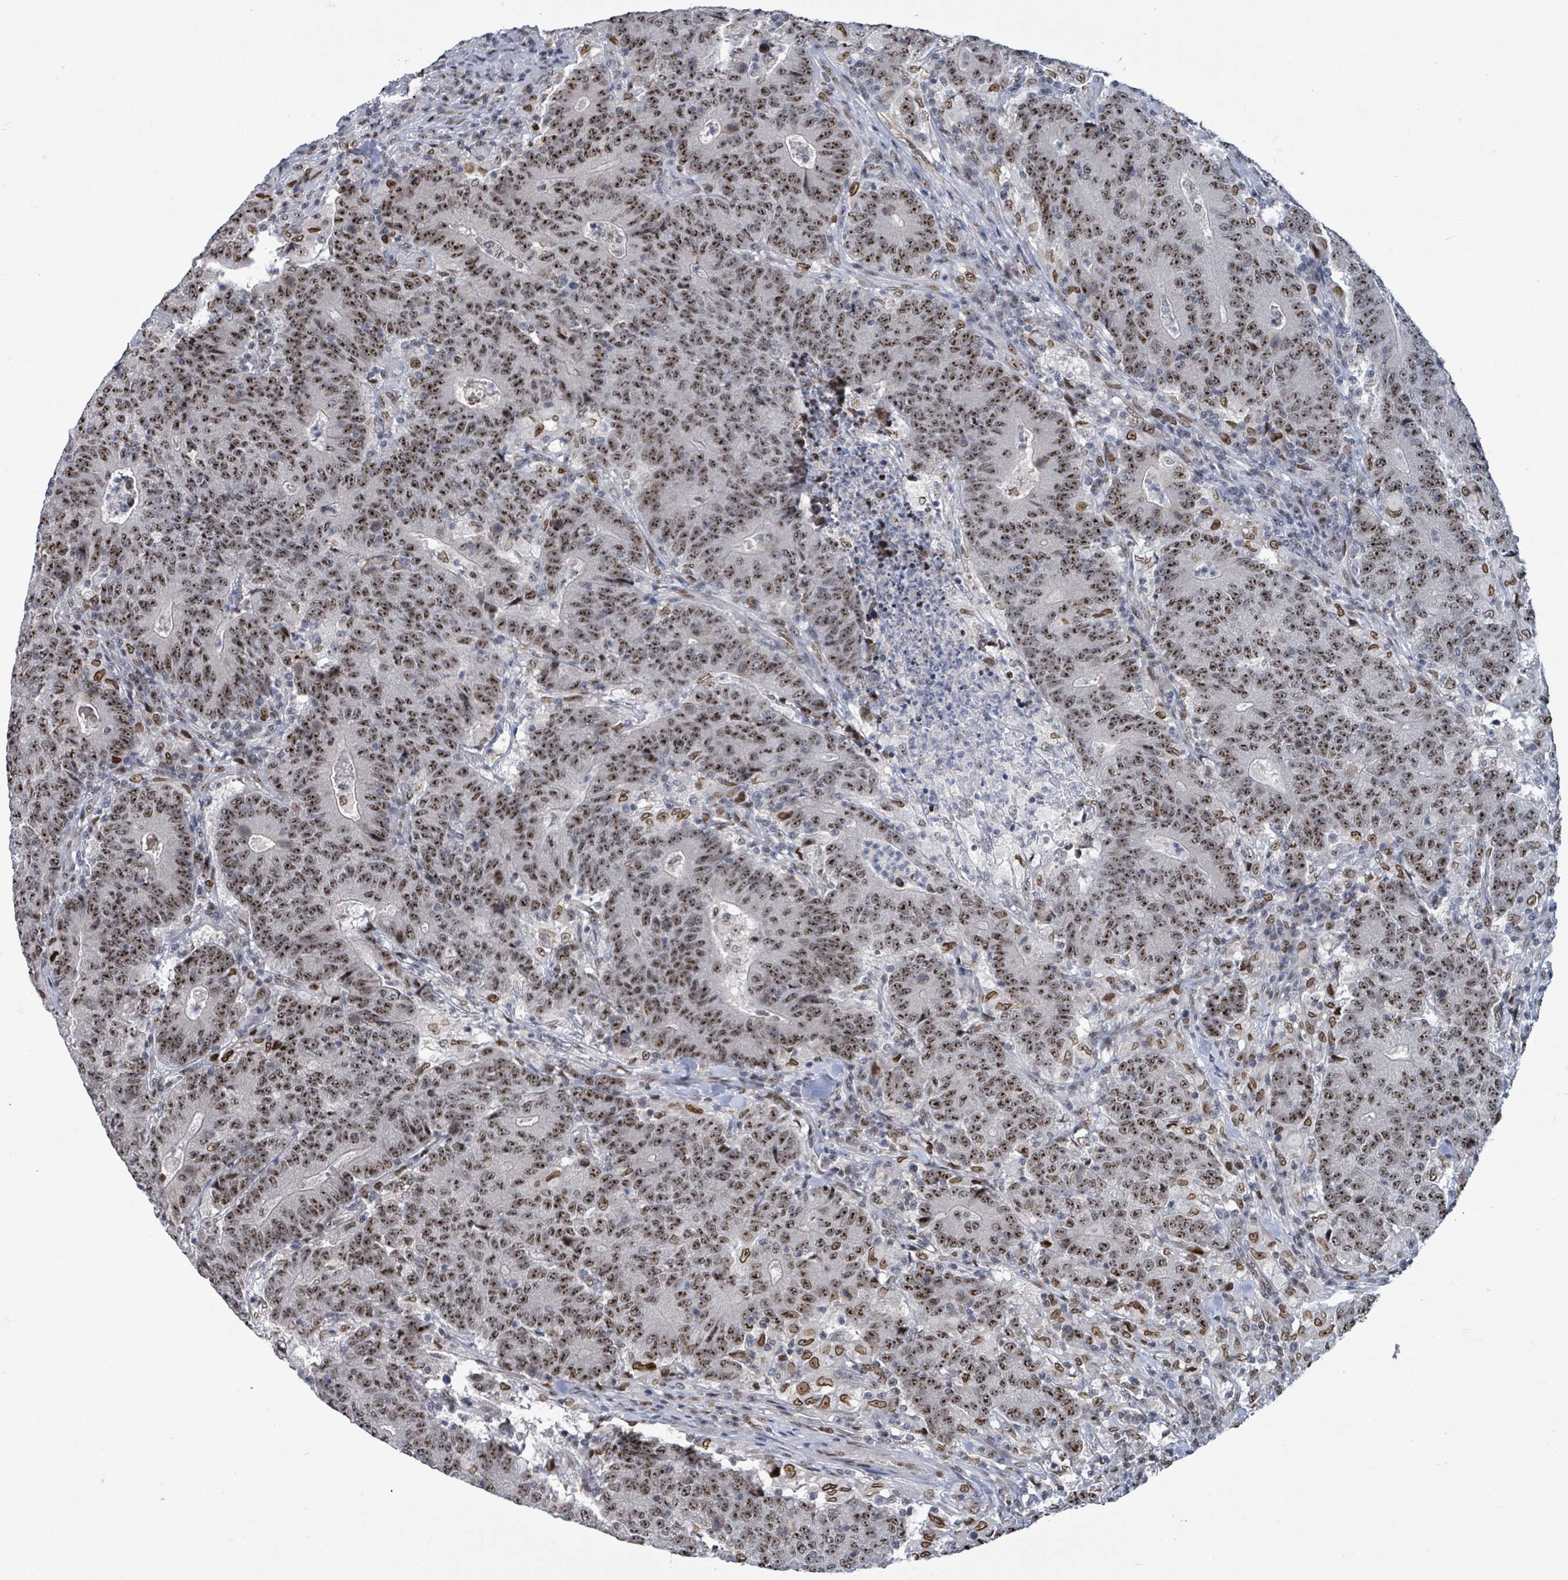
{"staining": {"intensity": "strong", "quantity": ">75%", "location": "nuclear"}, "tissue": "colorectal cancer", "cell_type": "Tumor cells", "image_type": "cancer", "snomed": [{"axis": "morphology", "description": "Adenocarcinoma, NOS"}, {"axis": "topography", "description": "Colon"}], "caption": "An image of human colorectal cancer stained for a protein demonstrates strong nuclear brown staining in tumor cells.", "gene": "RRN3", "patient": {"sex": "female", "age": 75}}